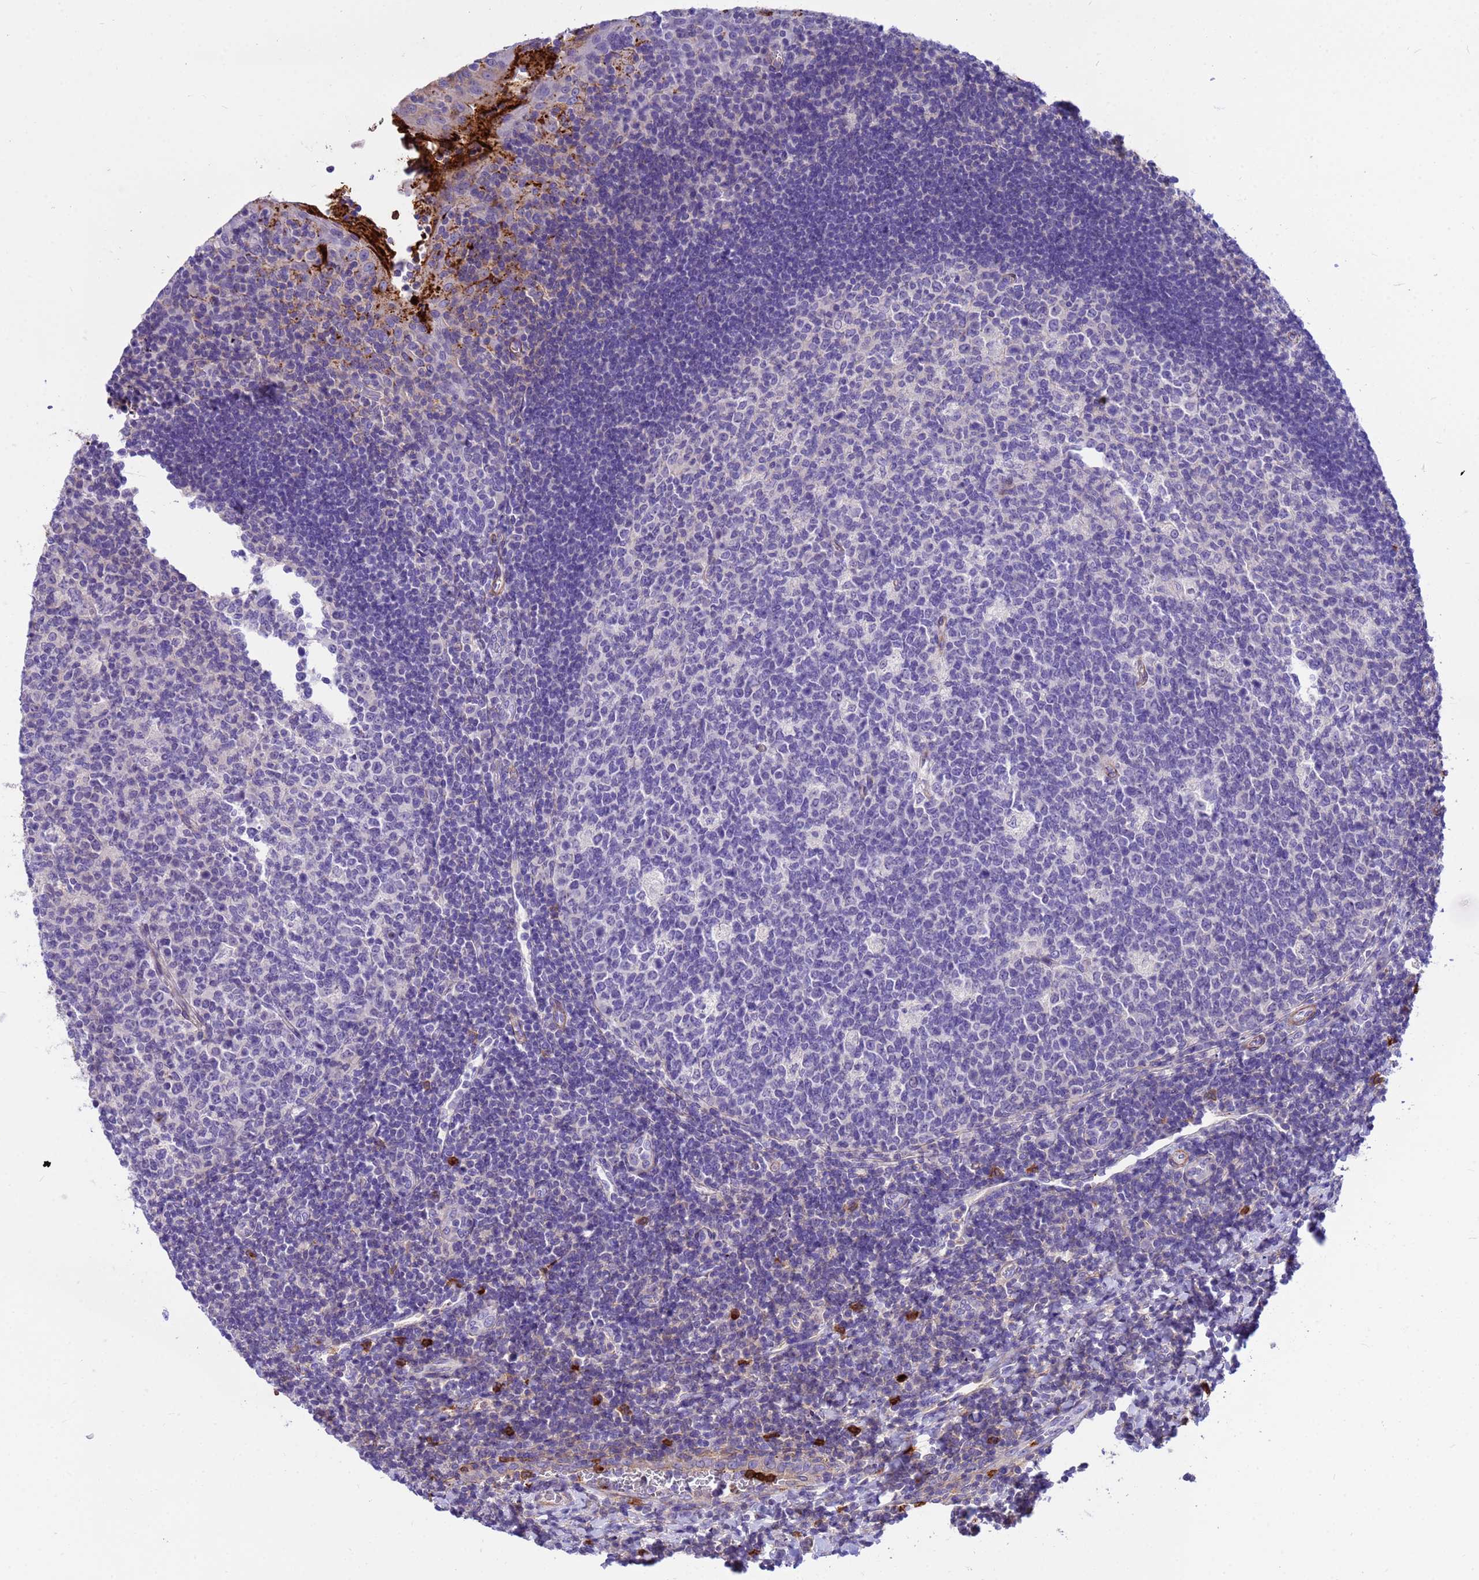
{"staining": {"intensity": "negative", "quantity": "none", "location": "none"}, "tissue": "tonsil", "cell_type": "Germinal center cells", "image_type": "normal", "snomed": [{"axis": "morphology", "description": "Normal tissue, NOS"}, {"axis": "topography", "description": "Tonsil"}], "caption": "DAB (3,3'-diaminobenzidine) immunohistochemical staining of benign tonsil demonstrates no significant positivity in germinal center cells. The staining was performed using DAB to visualize the protein expression in brown, while the nuclei were stained in blue with hematoxylin (Magnification: 20x).", "gene": "ORM1", "patient": {"sex": "male", "age": 17}}